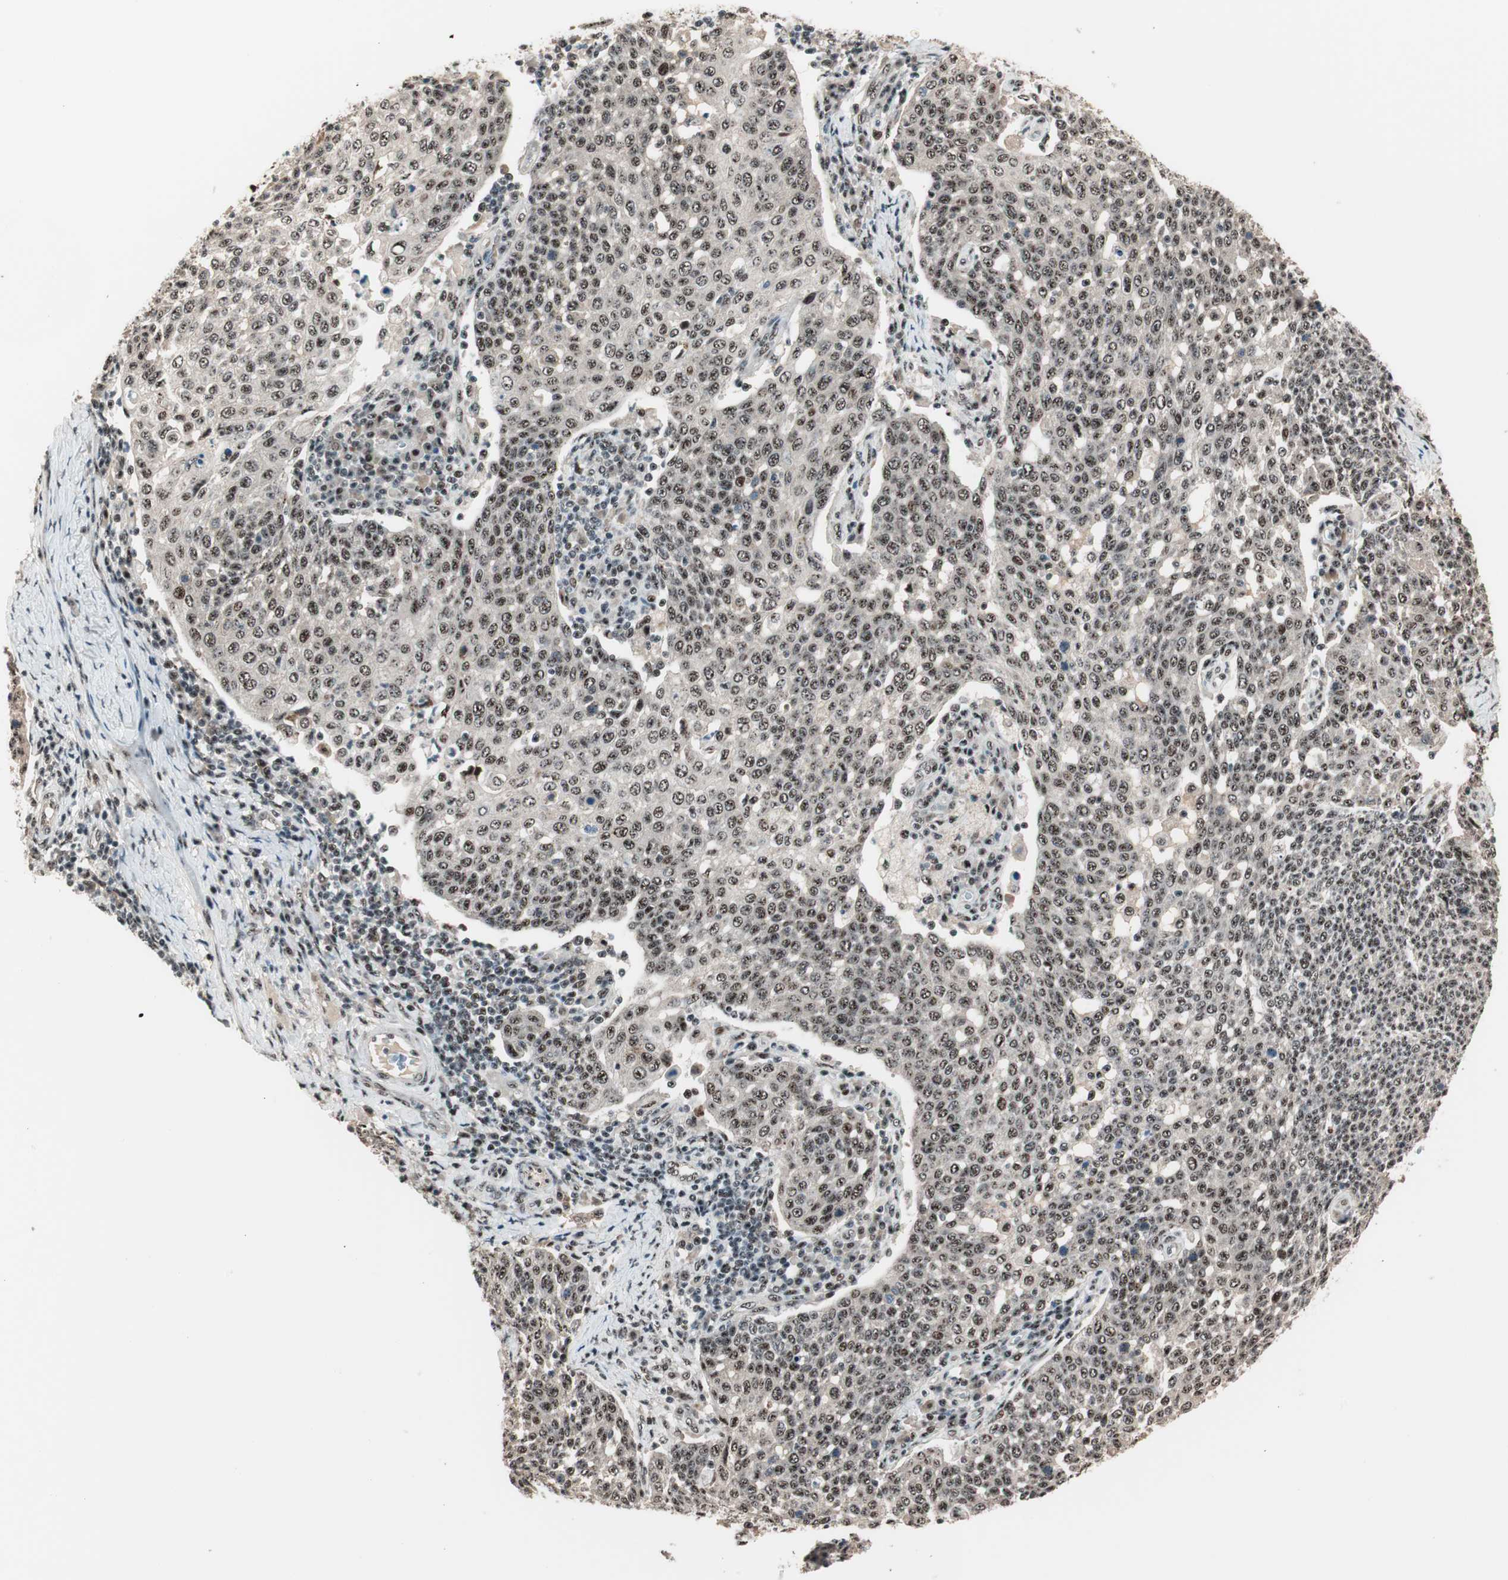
{"staining": {"intensity": "moderate", "quantity": ">75%", "location": "nuclear"}, "tissue": "cervical cancer", "cell_type": "Tumor cells", "image_type": "cancer", "snomed": [{"axis": "morphology", "description": "Squamous cell carcinoma, NOS"}, {"axis": "topography", "description": "Cervix"}], "caption": "Moderate nuclear staining is appreciated in approximately >75% of tumor cells in cervical cancer. (Stains: DAB in brown, nuclei in blue, Microscopy: brightfield microscopy at high magnification).", "gene": "NR5A2", "patient": {"sex": "female", "age": 34}}